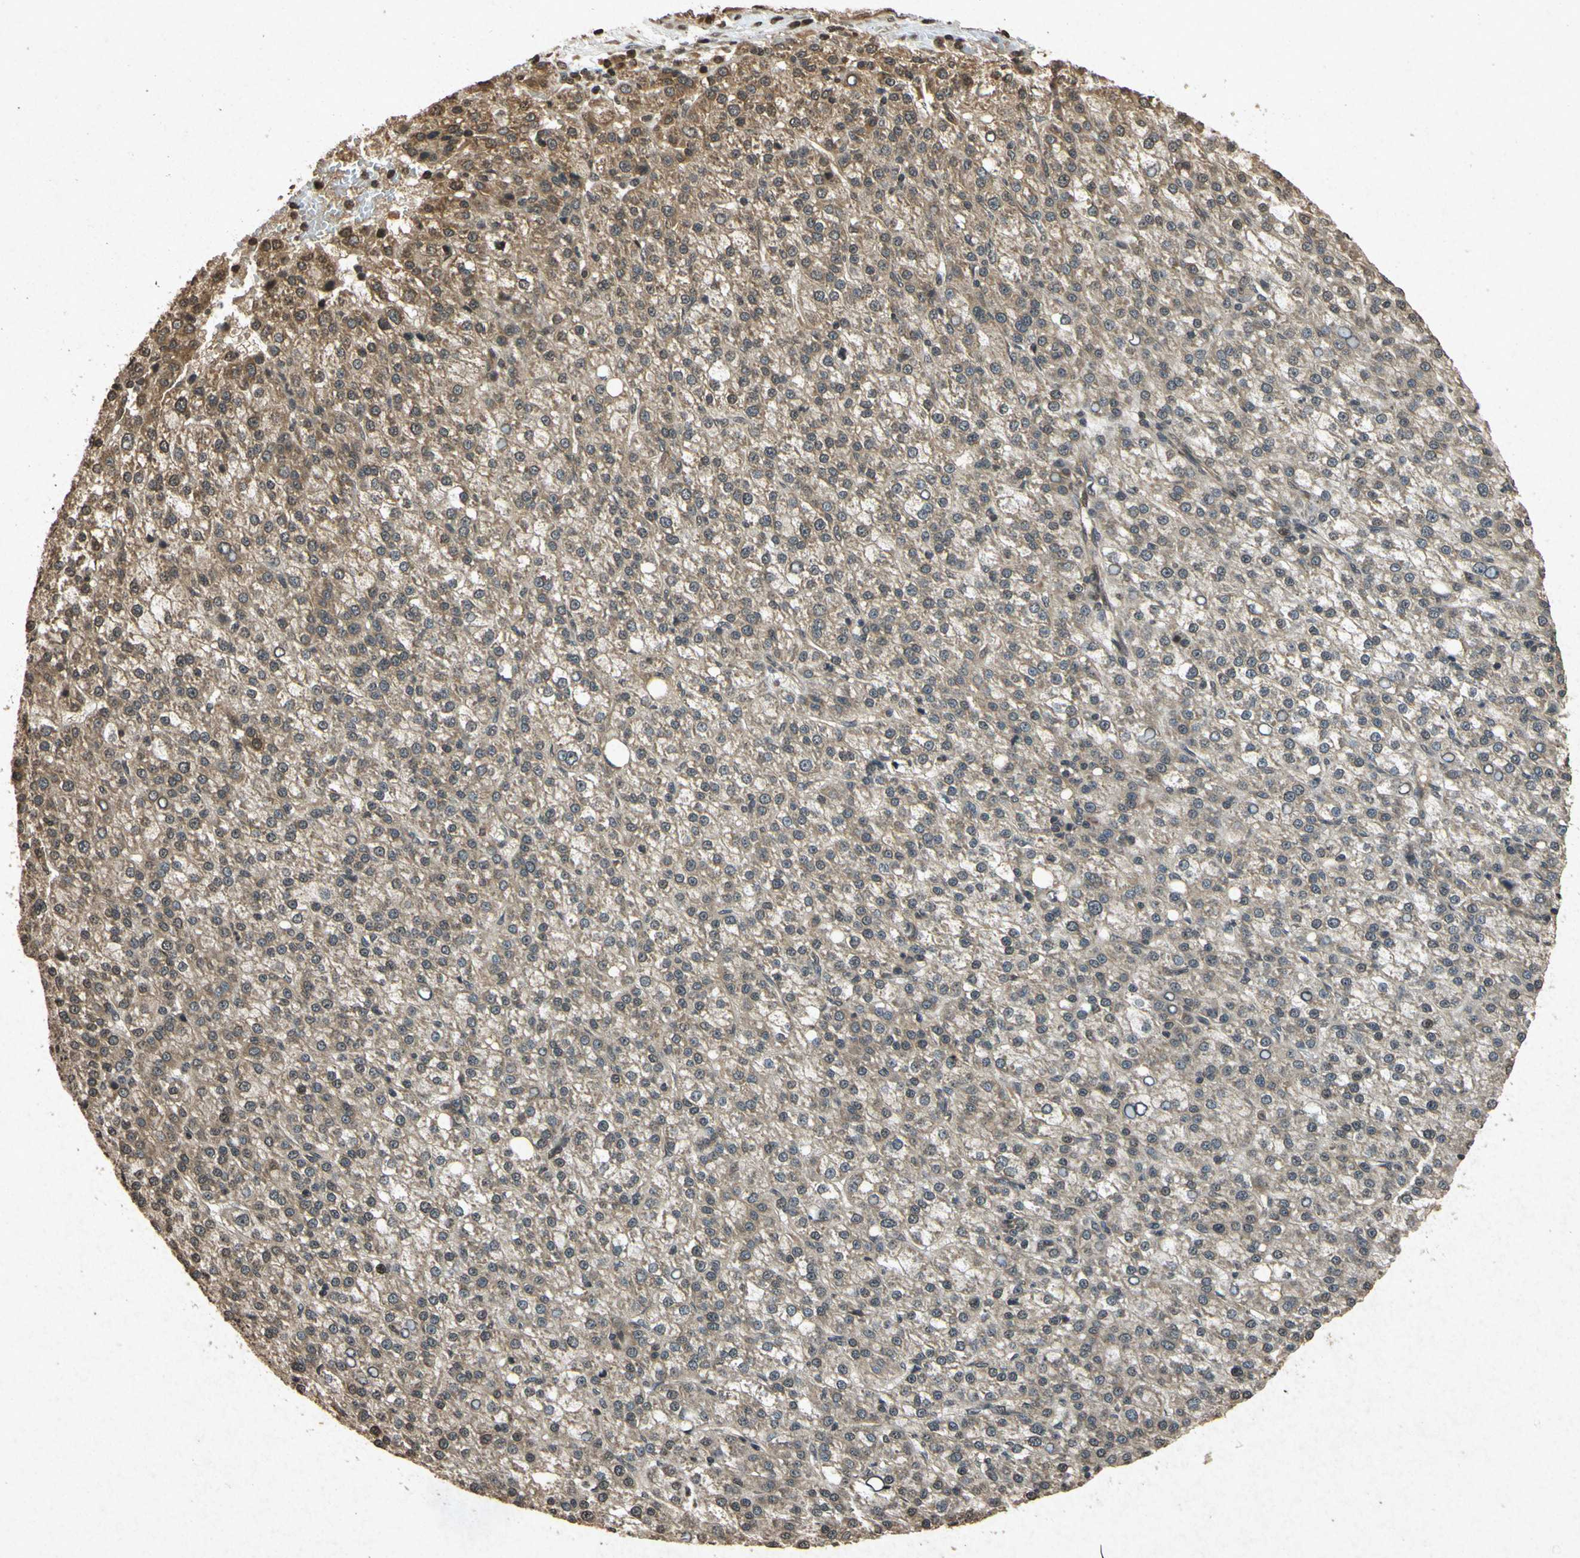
{"staining": {"intensity": "moderate", "quantity": ">75%", "location": "cytoplasmic/membranous"}, "tissue": "liver cancer", "cell_type": "Tumor cells", "image_type": "cancer", "snomed": [{"axis": "morphology", "description": "Carcinoma, Hepatocellular, NOS"}, {"axis": "topography", "description": "Liver"}], "caption": "IHC micrograph of human liver hepatocellular carcinoma stained for a protein (brown), which exhibits medium levels of moderate cytoplasmic/membranous expression in approximately >75% of tumor cells.", "gene": "ATP6V1H", "patient": {"sex": "female", "age": 58}}